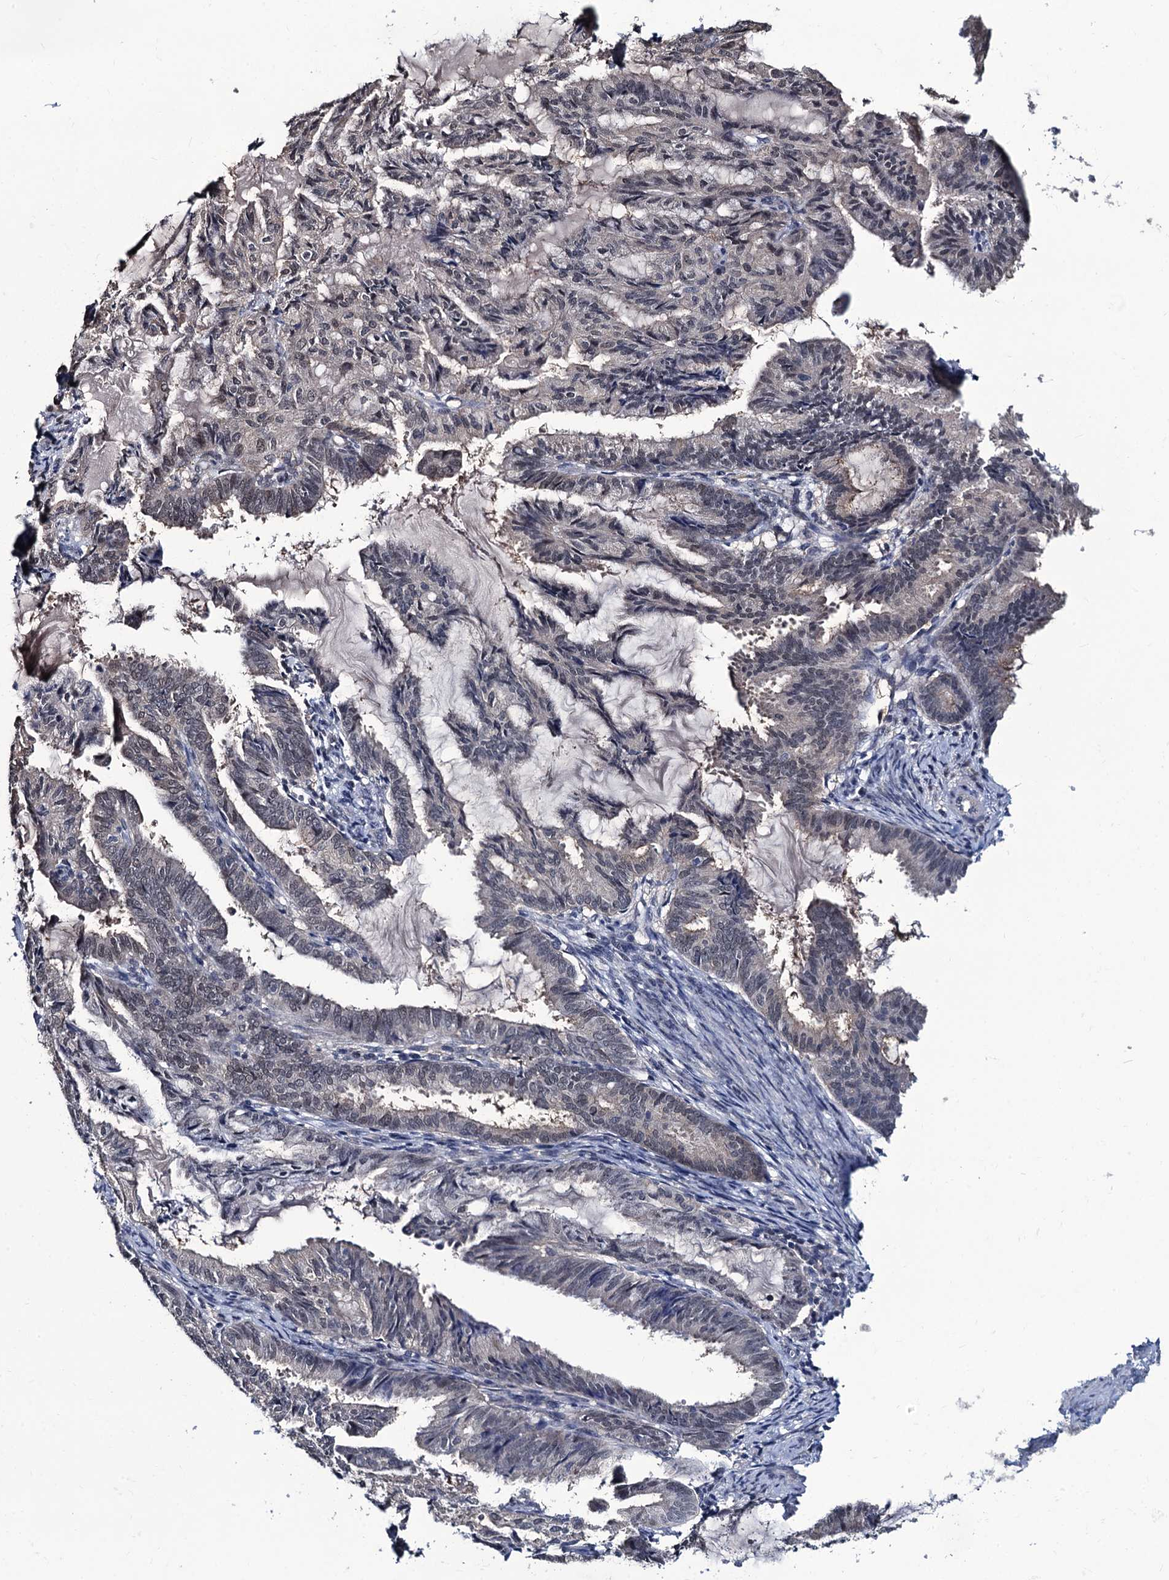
{"staining": {"intensity": "negative", "quantity": "none", "location": "none"}, "tissue": "endometrial cancer", "cell_type": "Tumor cells", "image_type": "cancer", "snomed": [{"axis": "morphology", "description": "Adenocarcinoma, NOS"}, {"axis": "topography", "description": "Endometrium"}], "caption": "Immunohistochemistry (IHC) of human adenocarcinoma (endometrial) demonstrates no positivity in tumor cells.", "gene": "RTKN2", "patient": {"sex": "female", "age": 86}}